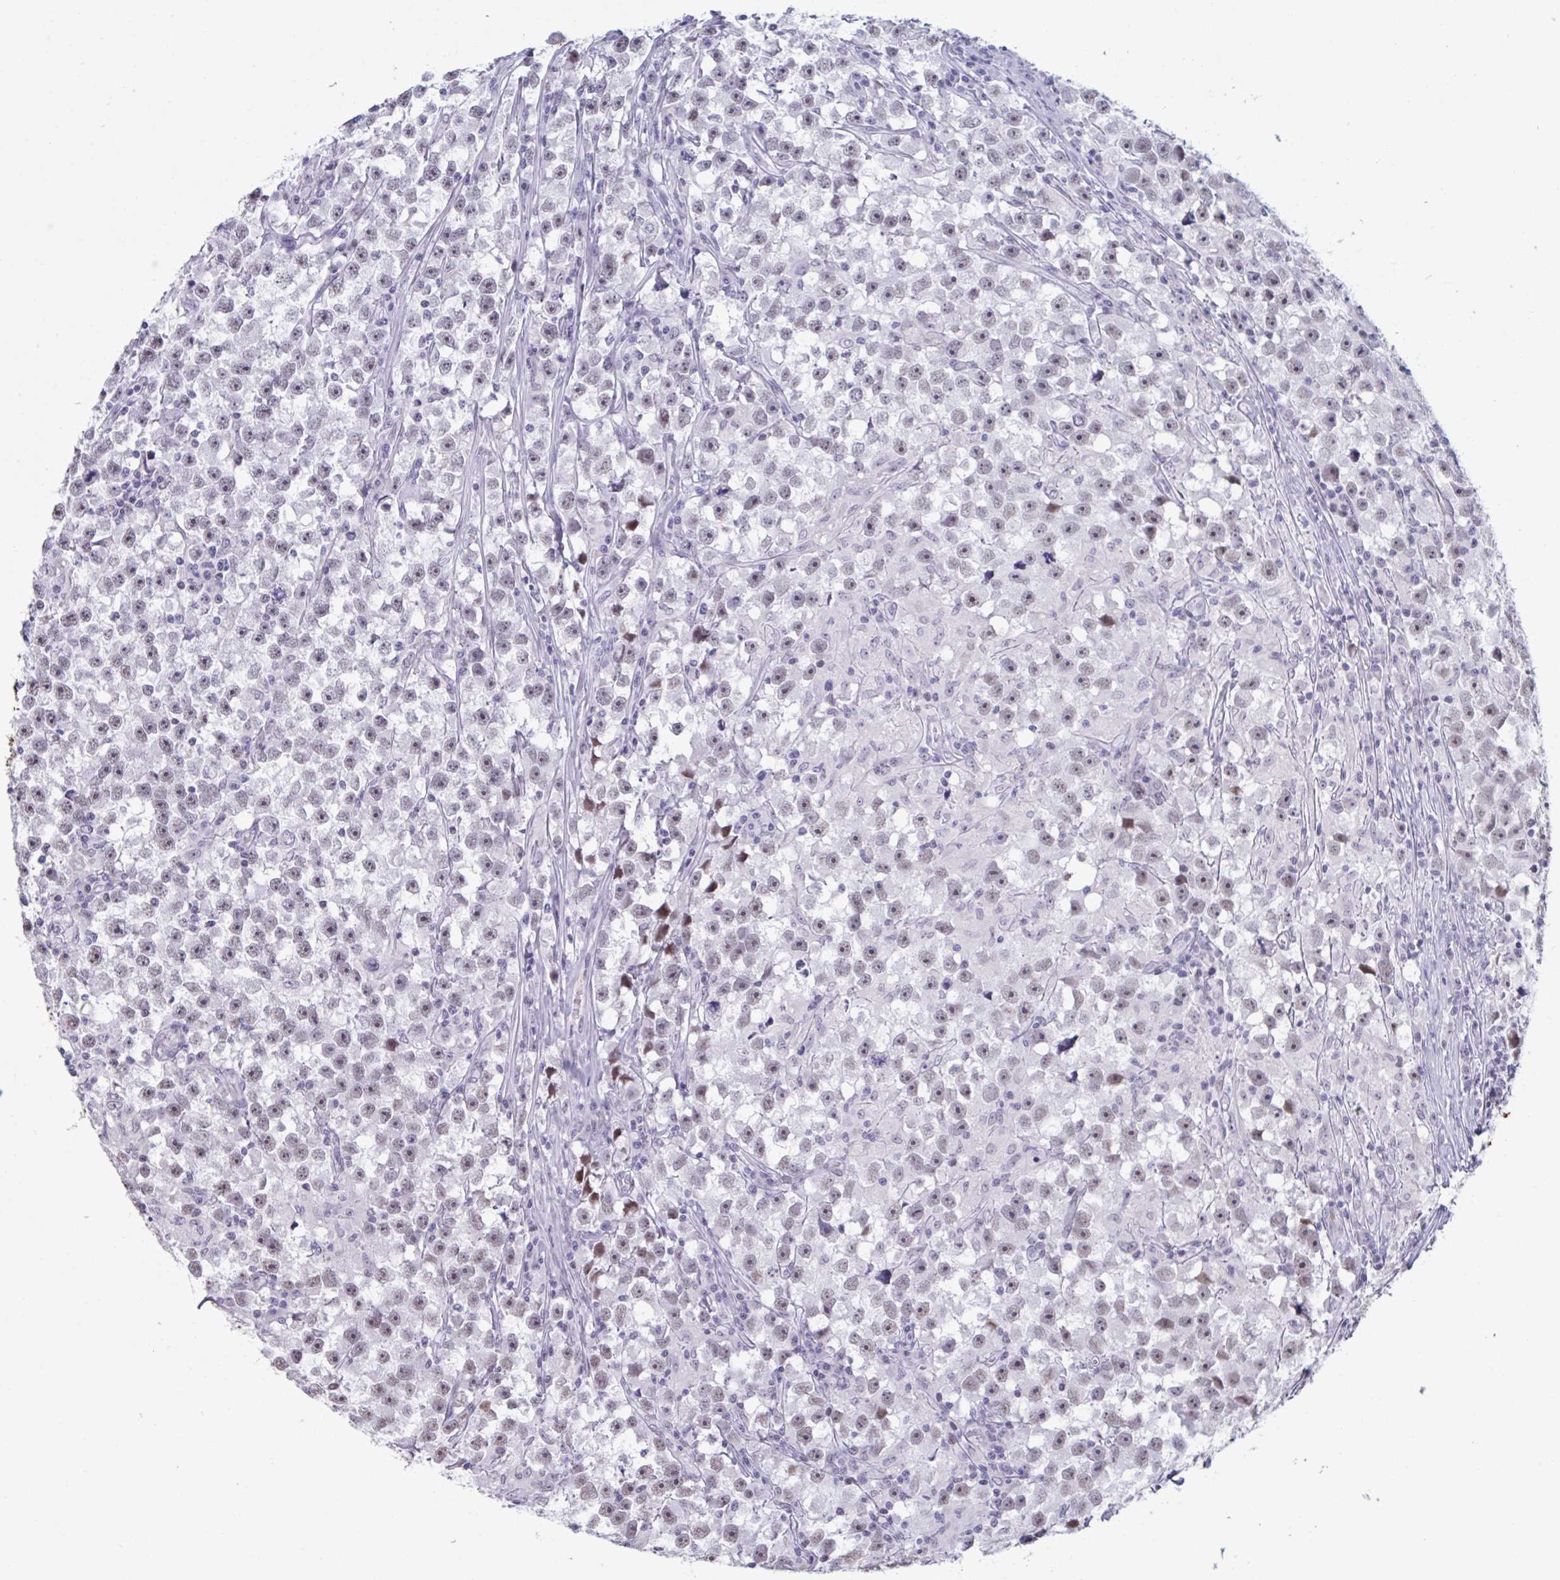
{"staining": {"intensity": "weak", "quantity": "25%-75%", "location": "nuclear"}, "tissue": "testis cancer", "cell_type": "Tumor cells", "image_type": "cancer", "snomed": [{"axis": "morphology", "description": "Seminoma, NOS"}, {"axis": "topography", "description": "Testis"}], "caption": "Immunohistochemistry (IHC) photomicrograph of neoplastic tissue: testis cancer stained using immunohistochemistry (IHC) exhibits low levels of weak protein expression localized specifically in the nuclear of tumor cells, appearing as a nuclear brown color.", "gene": "HSD17B6", "patient": {"sex": "male", "age": 33}}